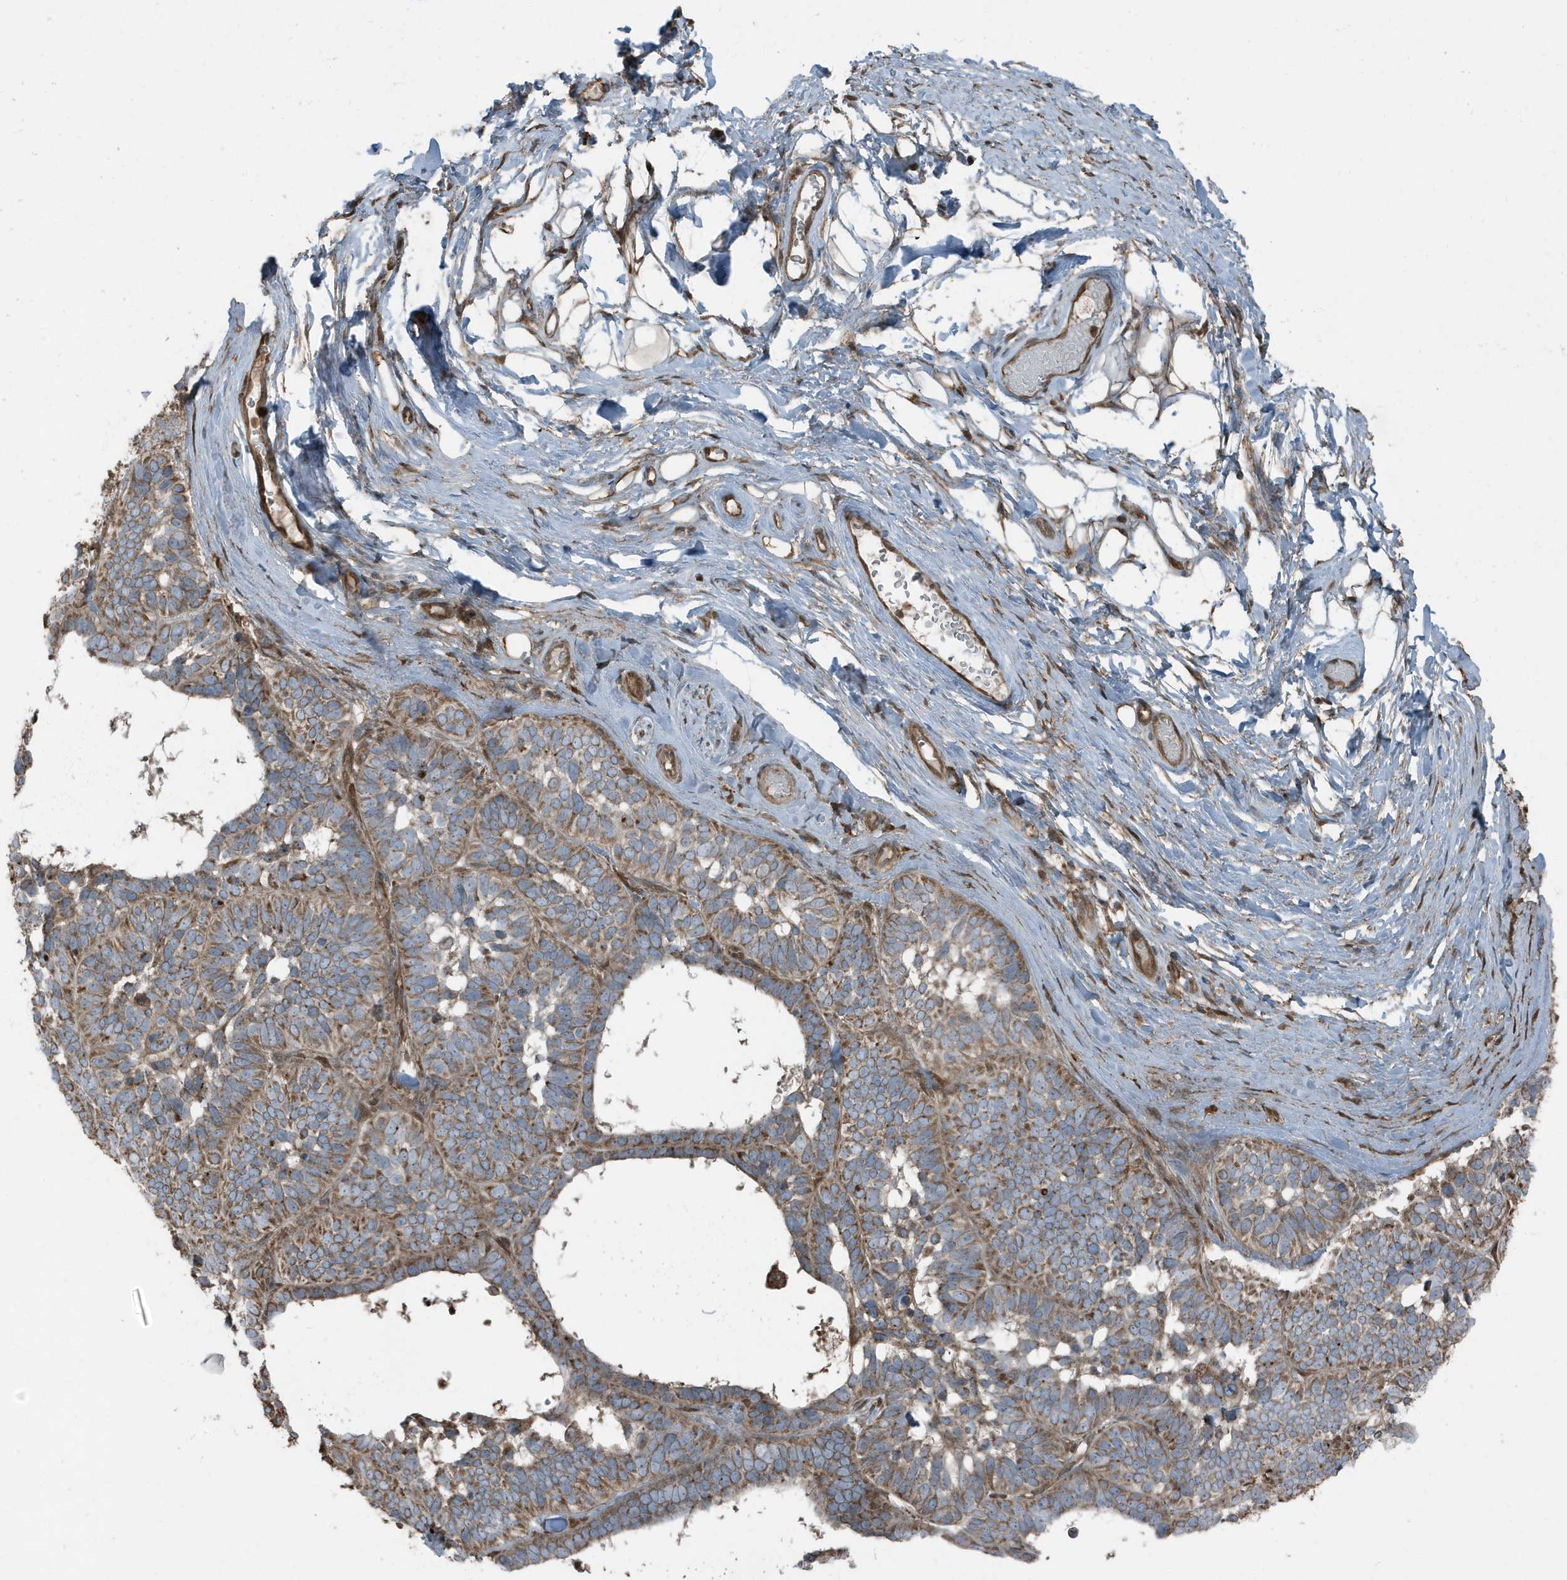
{"staining": {"intensity": "moderate", "quantity": ">75%", "location": "cytoplasmic/membranous"}, "tissue": "skin cancer", "cell_type": "Tumor cells", "image_type": "cancer", "snomed": [{"axis": "morphology", "description": "Basal cell carcinoma"}, {"axis": "topography", "description": "Skin"}], "caption": "Human skin cancer stained for a protein (brown) demonstrates moderate cytoplasmic/membranous positive positivity in approximately >75% of tumor cells.", "gene": "AZI2", "patient": {"sex": "male", "age": 62}}